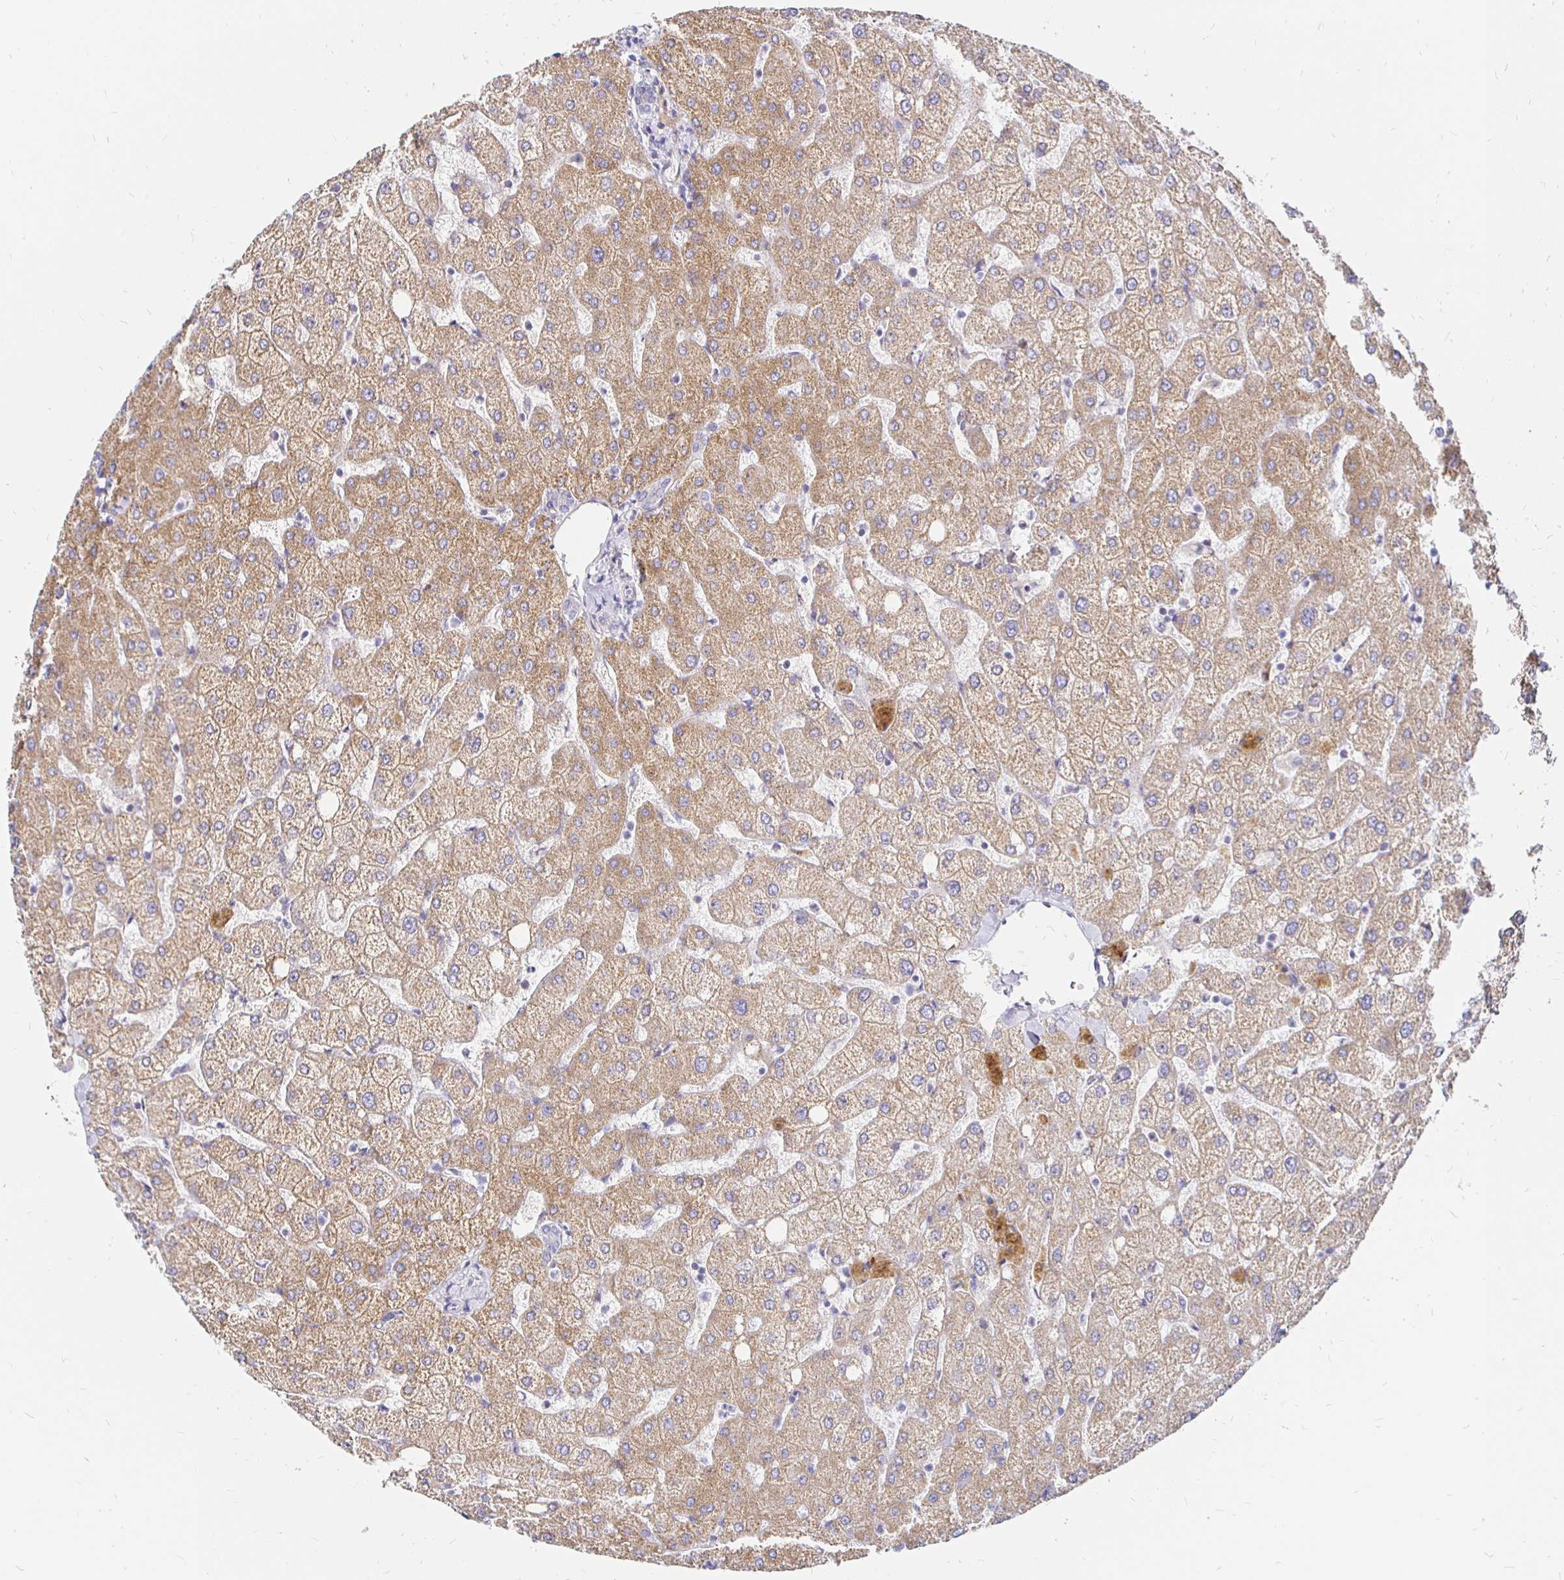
{"staining": {"intensity": "negative", "quantity": "none", "location": "none"}, "tissue": "liver", "cell_type": "Cholangiocytes", "image_type": "normal", "snomed": [{"axis": "morphology", "description": "Normal tissue, NOS"}, {"axis": "topography", "description": "Liver"}], "caption": "An immunohistochemistry (IHC) micrograph of benign liver is shown. There is no staining in cholangiocytes of liver.", "gene": "PALM2AKAP2", "patient": {"sex": "female", "age": 54}}